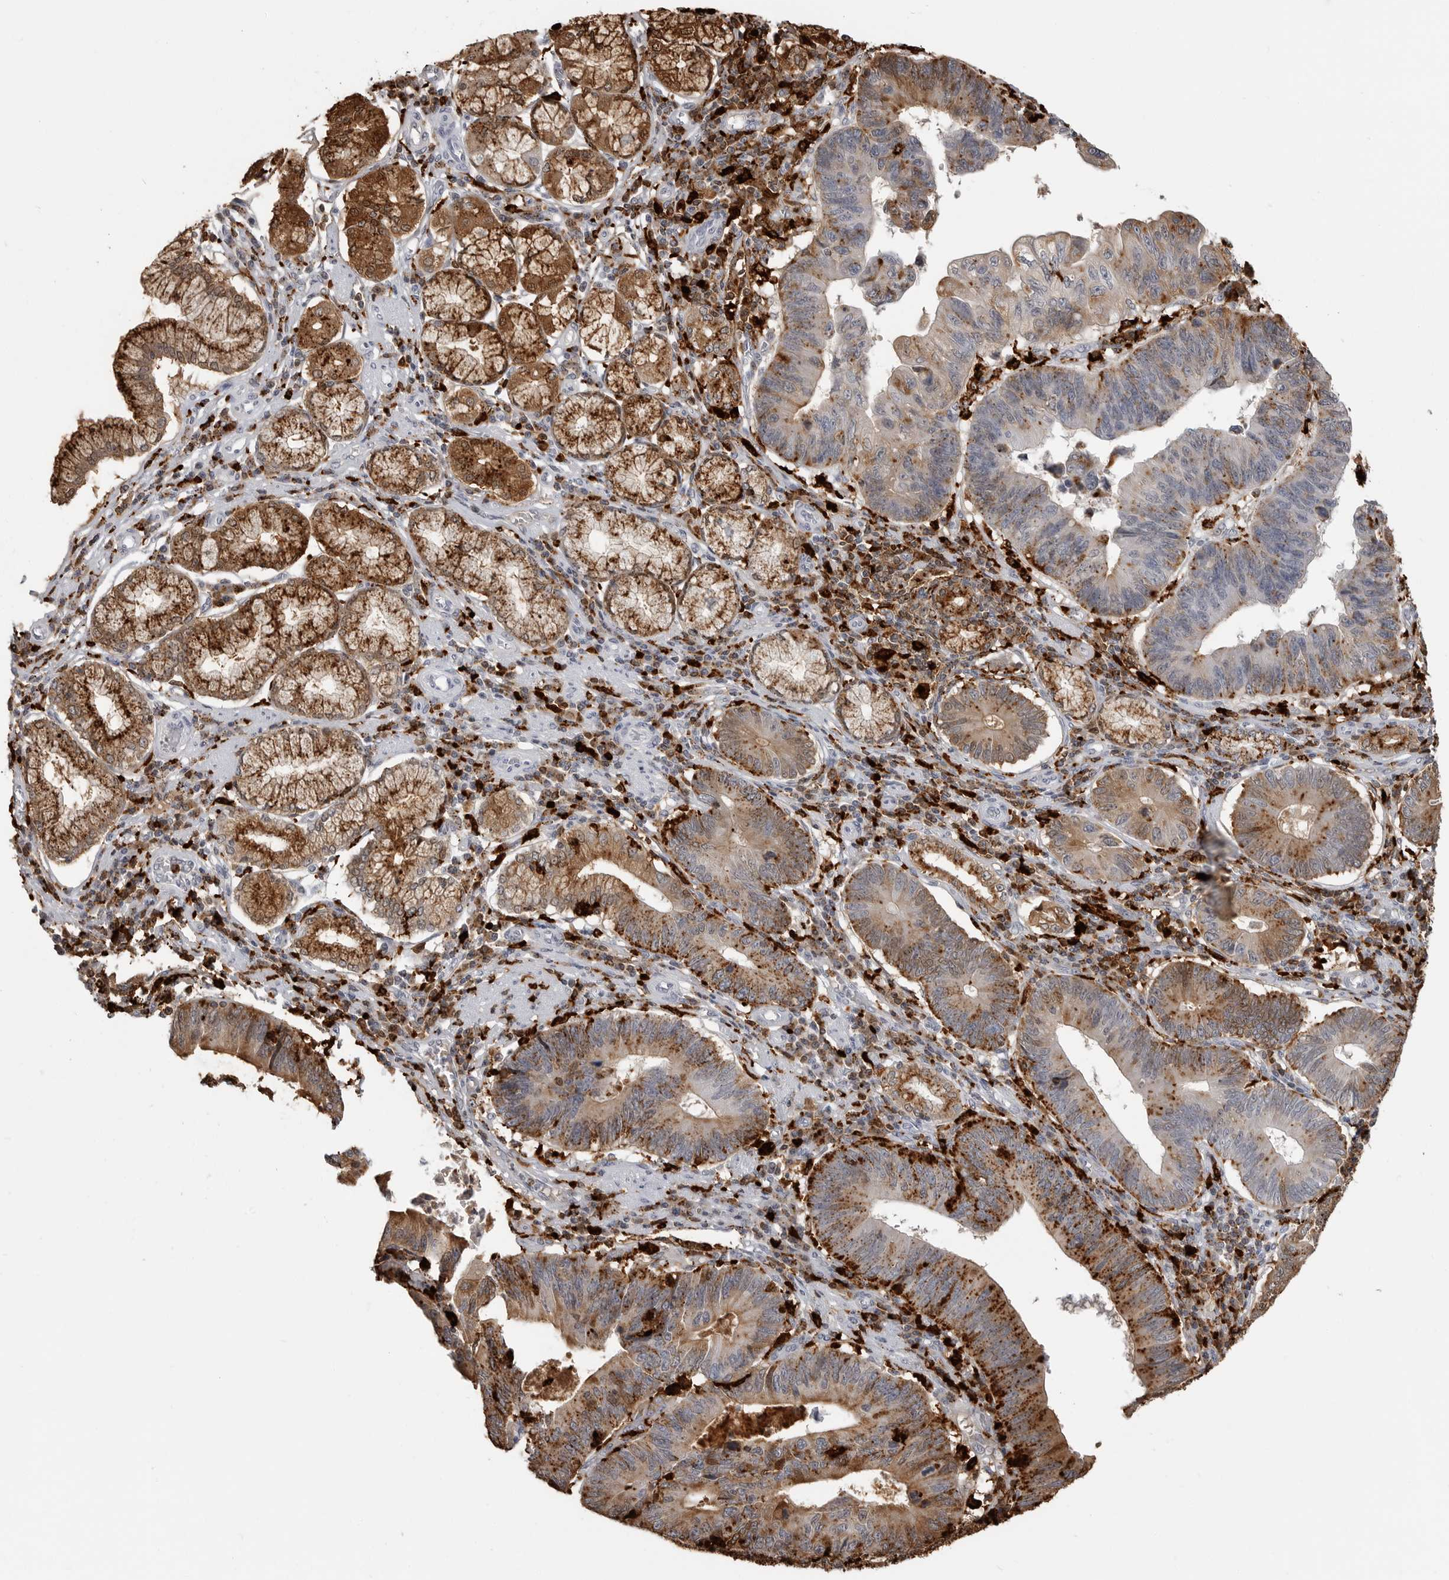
{"staining": {"intensity": "moderate", "quantity": "25%-75%", "location": "cytoplasmic/membranous"}, "tissue": "stomach cancer", "cell_type": "Tumor cells", "image_type": "cancer", "snomed": [{"axis": "morphology", "description": "Adenocarcinoma, NOS"}, {"axis": "topography", "description": "Stomach"}], "caption": "There is medium levels of moderate cytoplasmic/membranous expression in tumor cells of adenocarcinoma (stomach), as demonstrated by immunohistochemical staining (brown color).", "gene": "IFI30", "patient": {"sex": "male", "age": 59}}